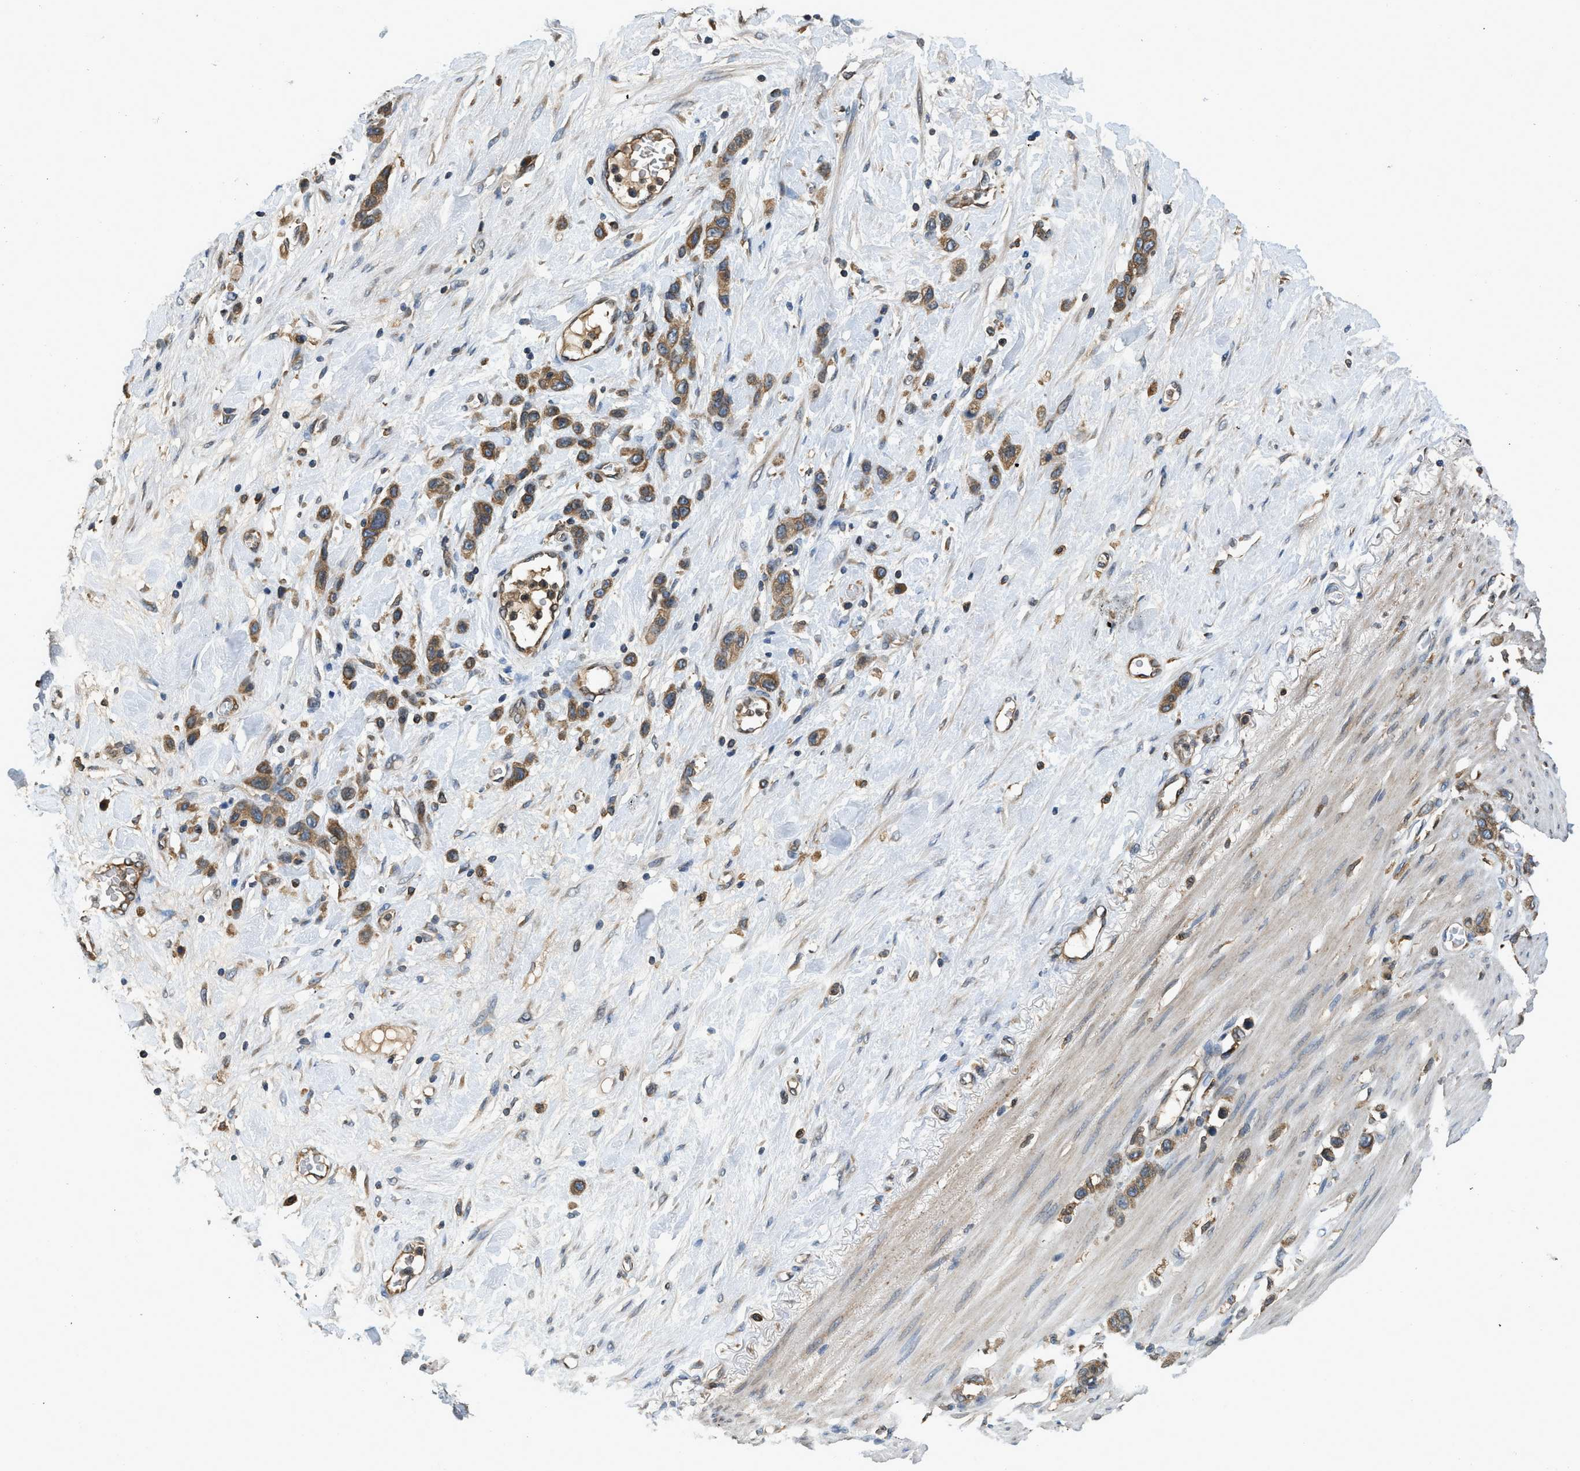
{"staining": {"intensity": "moderate", "quantity": ">75%", "location": "cytoplasmic/membranous"}, "tissue": "stomach cancer", "cell_type": "Tumor cells", "image_type": "cancer", "snomed": [{"axis": "morphology", "description": "Adenocarcinoma, NOS"}, {"axis": "morphology", "description": "Adenocarcinoma, High grade"}, {"axis": "topography", "description": "Stomach, upper"}, {"axis": "topography", "description": "Stomach, lower"}], "caption": "Moderate cytoplasmic/membranous protein staining is present in approximately >75% of tumor cells in stomach cancer.", "gene": "BCAP31", "patient": {"sex": "female", "age": 65}}